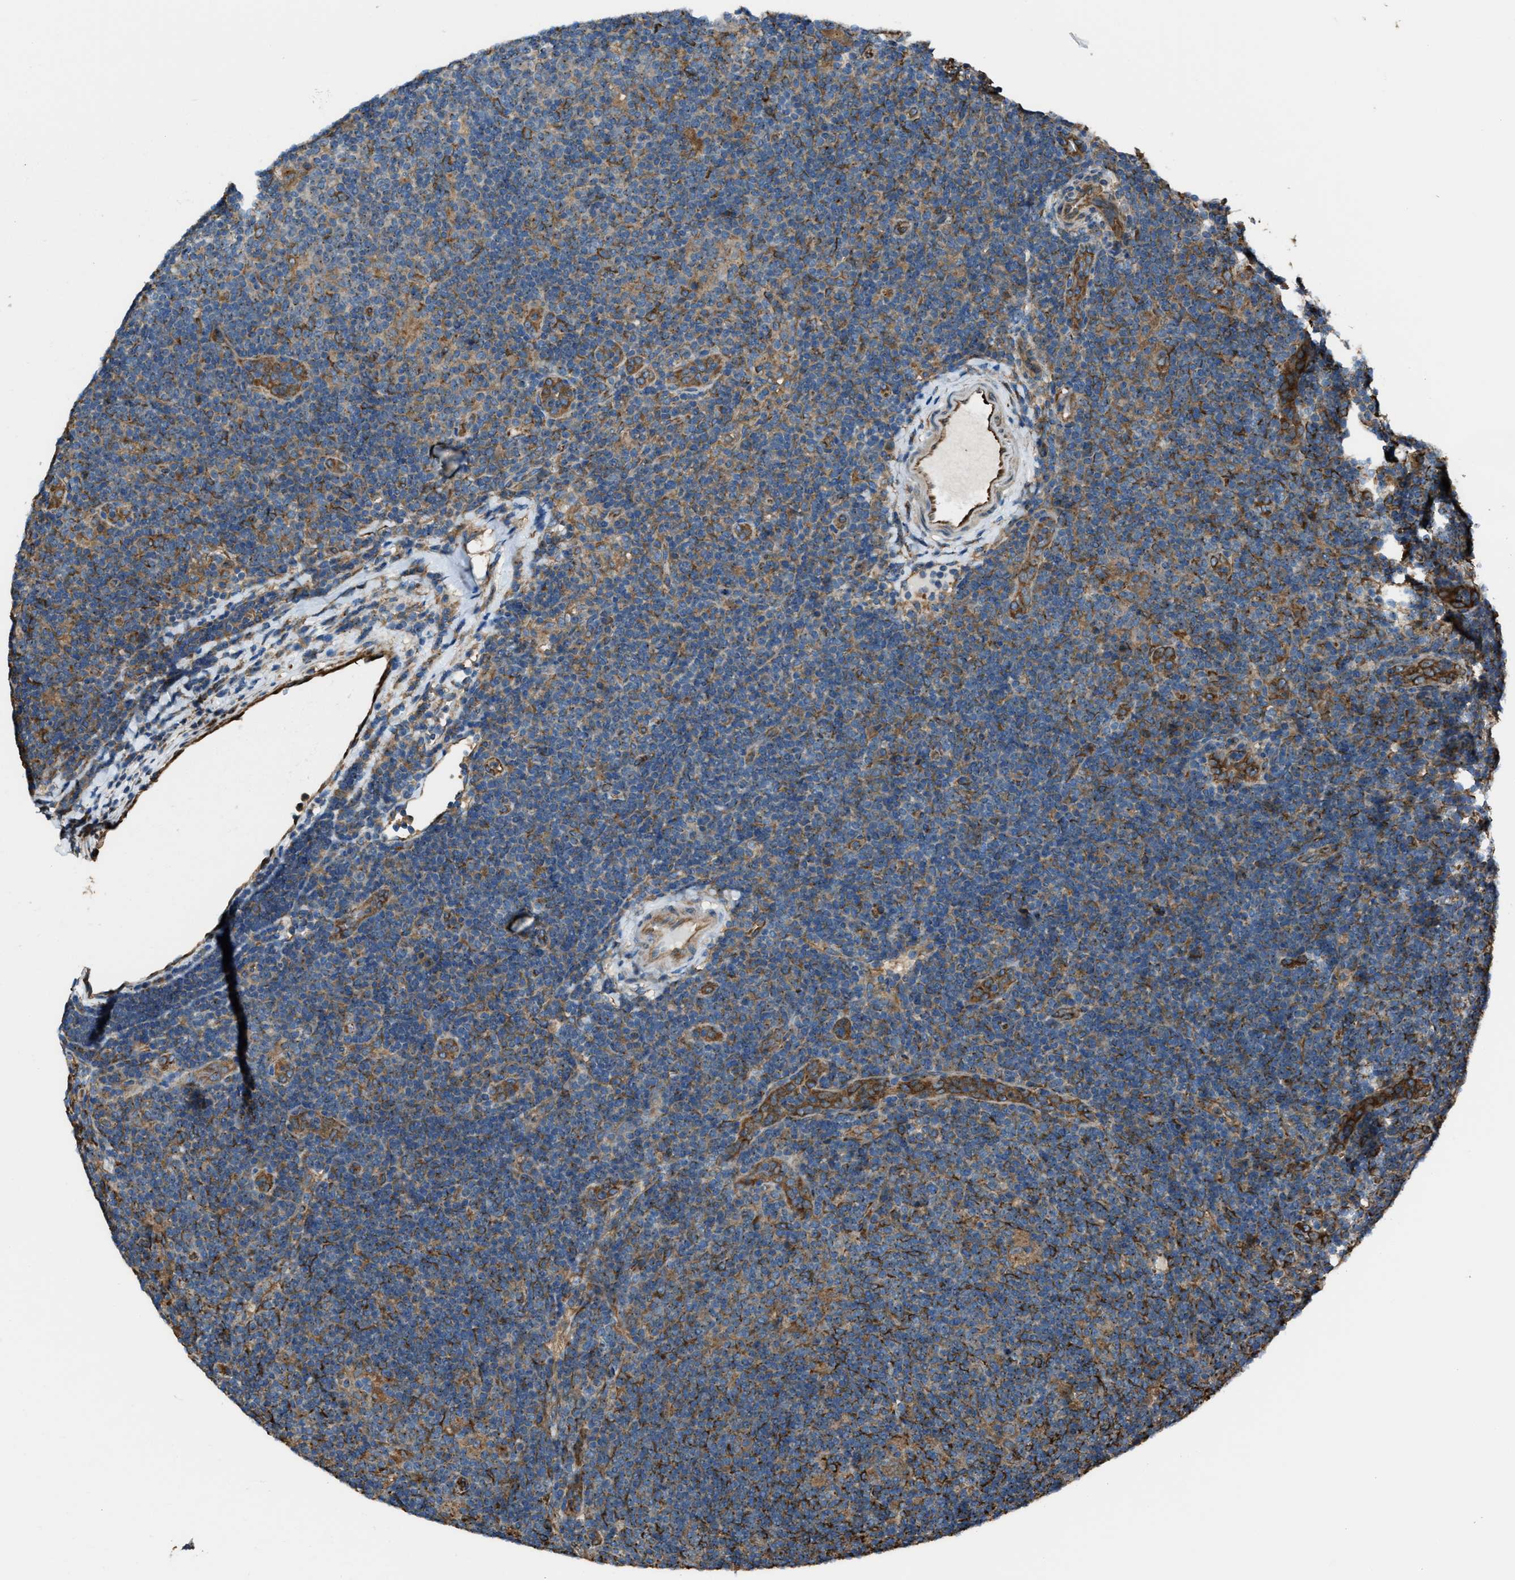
{"staining": {"intensity": "moderate", "quantity": ">75%", "location": "cytoplasmic/membranous"}, "tissue": "lymphoma", "cell_type": "Tumor cells", "image_type": "cancer", "snomed": [{"axis": "morphology", "description": "Hodgkin's disease, NOS"}, {"axis": "topography", "description": "Lymph node"}], "caption": "Protein analysis of Hodgkin's disease tissue demonstrates moderate cytoplasmic/membranous expression in about >75% of tumor cells. The staining is performed using DAB brown chromogen to label protein expression. The nuclei are counter-stained blue using hematoxylin.", "gene": "TRPC1", "patient": {"sex": "female", "age": 57}}